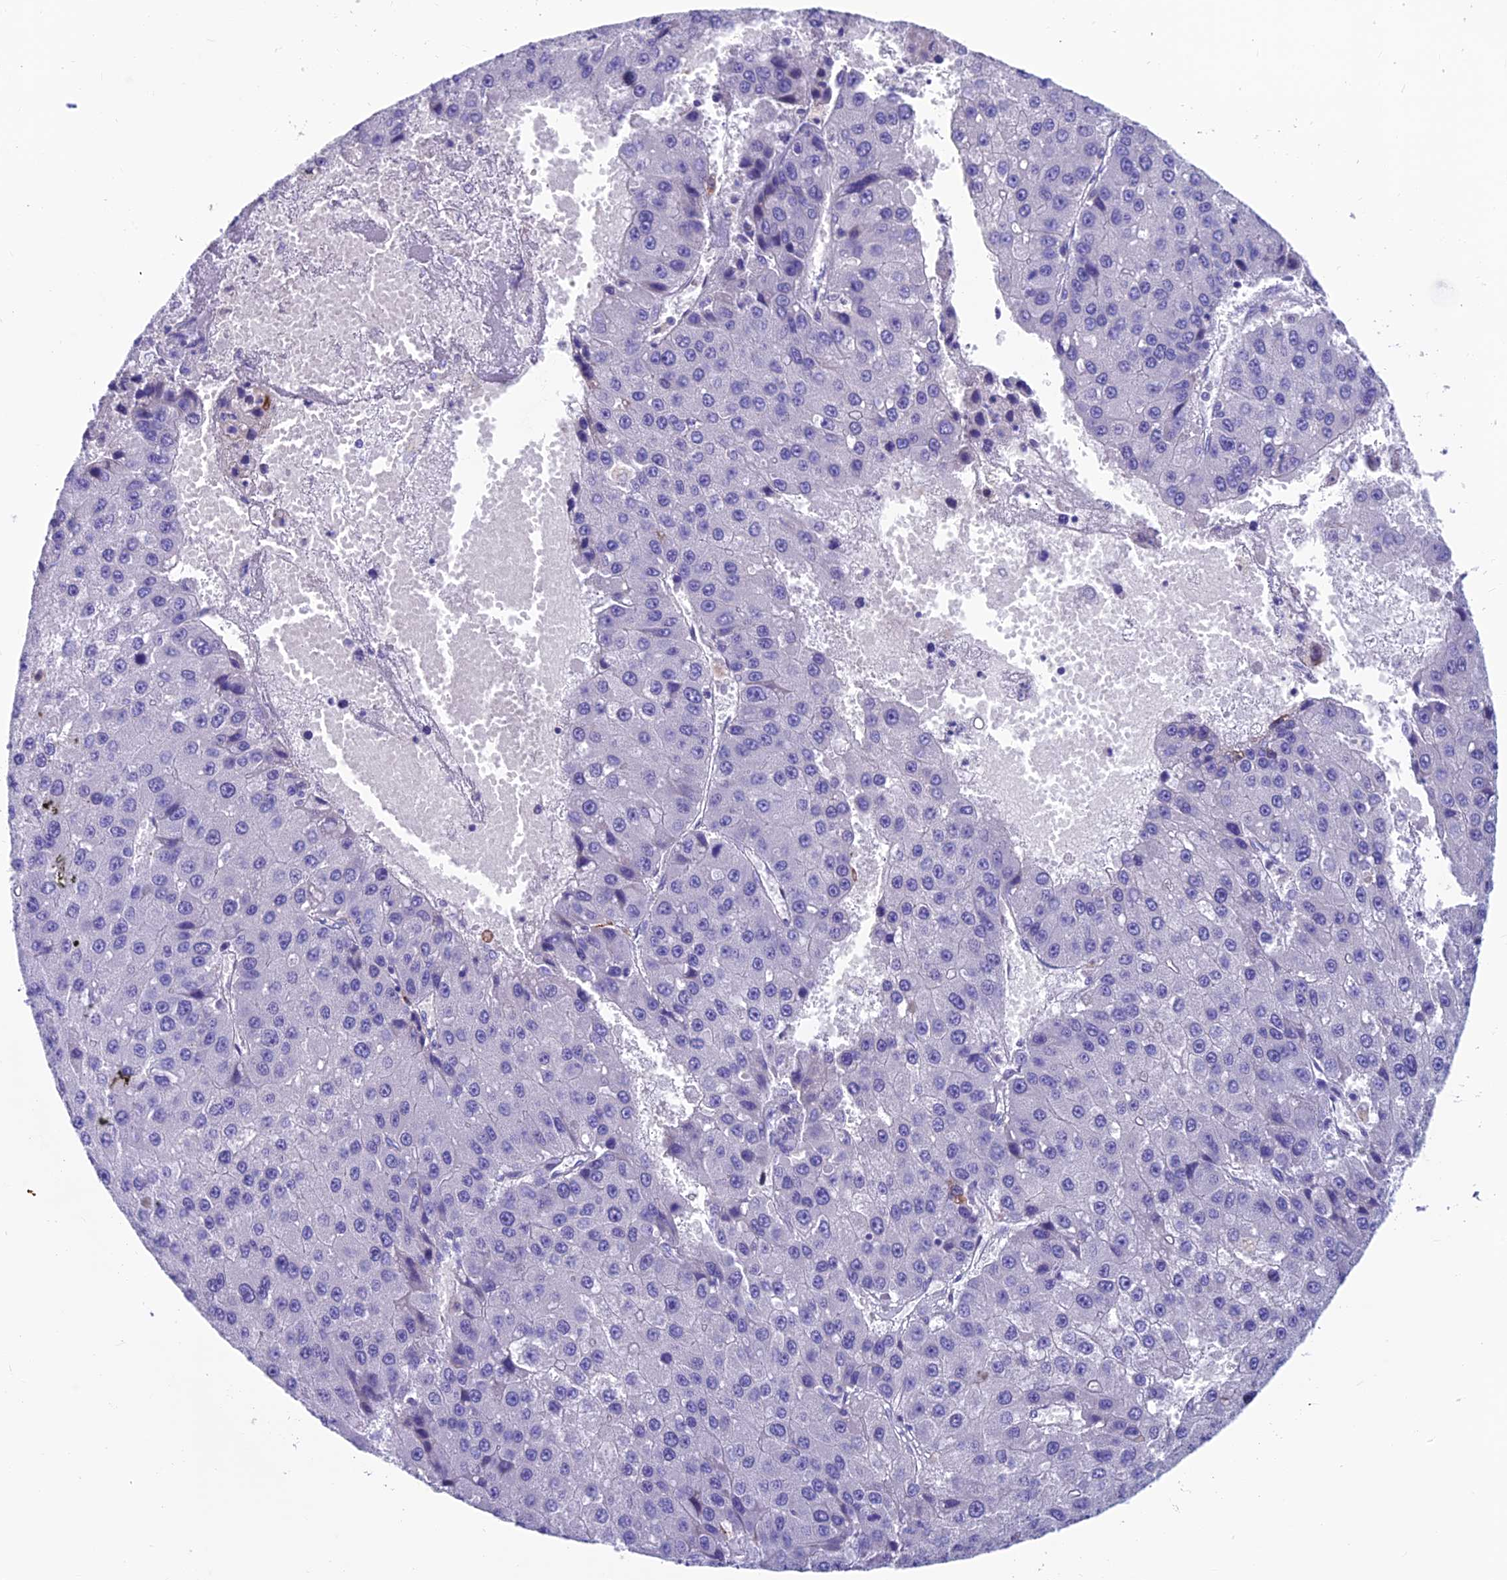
{"staining": {"intensity": "negative", "quantity": "none", "location": "none"}, "tissue": "liver cancer", "cell_type": "Tumor cells", "image_type": "cancer", "snomed": [{"axis": "morphology", "description": "Carcinoma, Hepatocellular, NOS"}, {"axis": "topography", "description": "Liver"}], "caption": "An image of hepatocellular carcinoma (liver) stained for a protein reveals no brown staining in tumor cells.", "gene": "GNG11", "patient": {"sex": "female", "age": 73}}